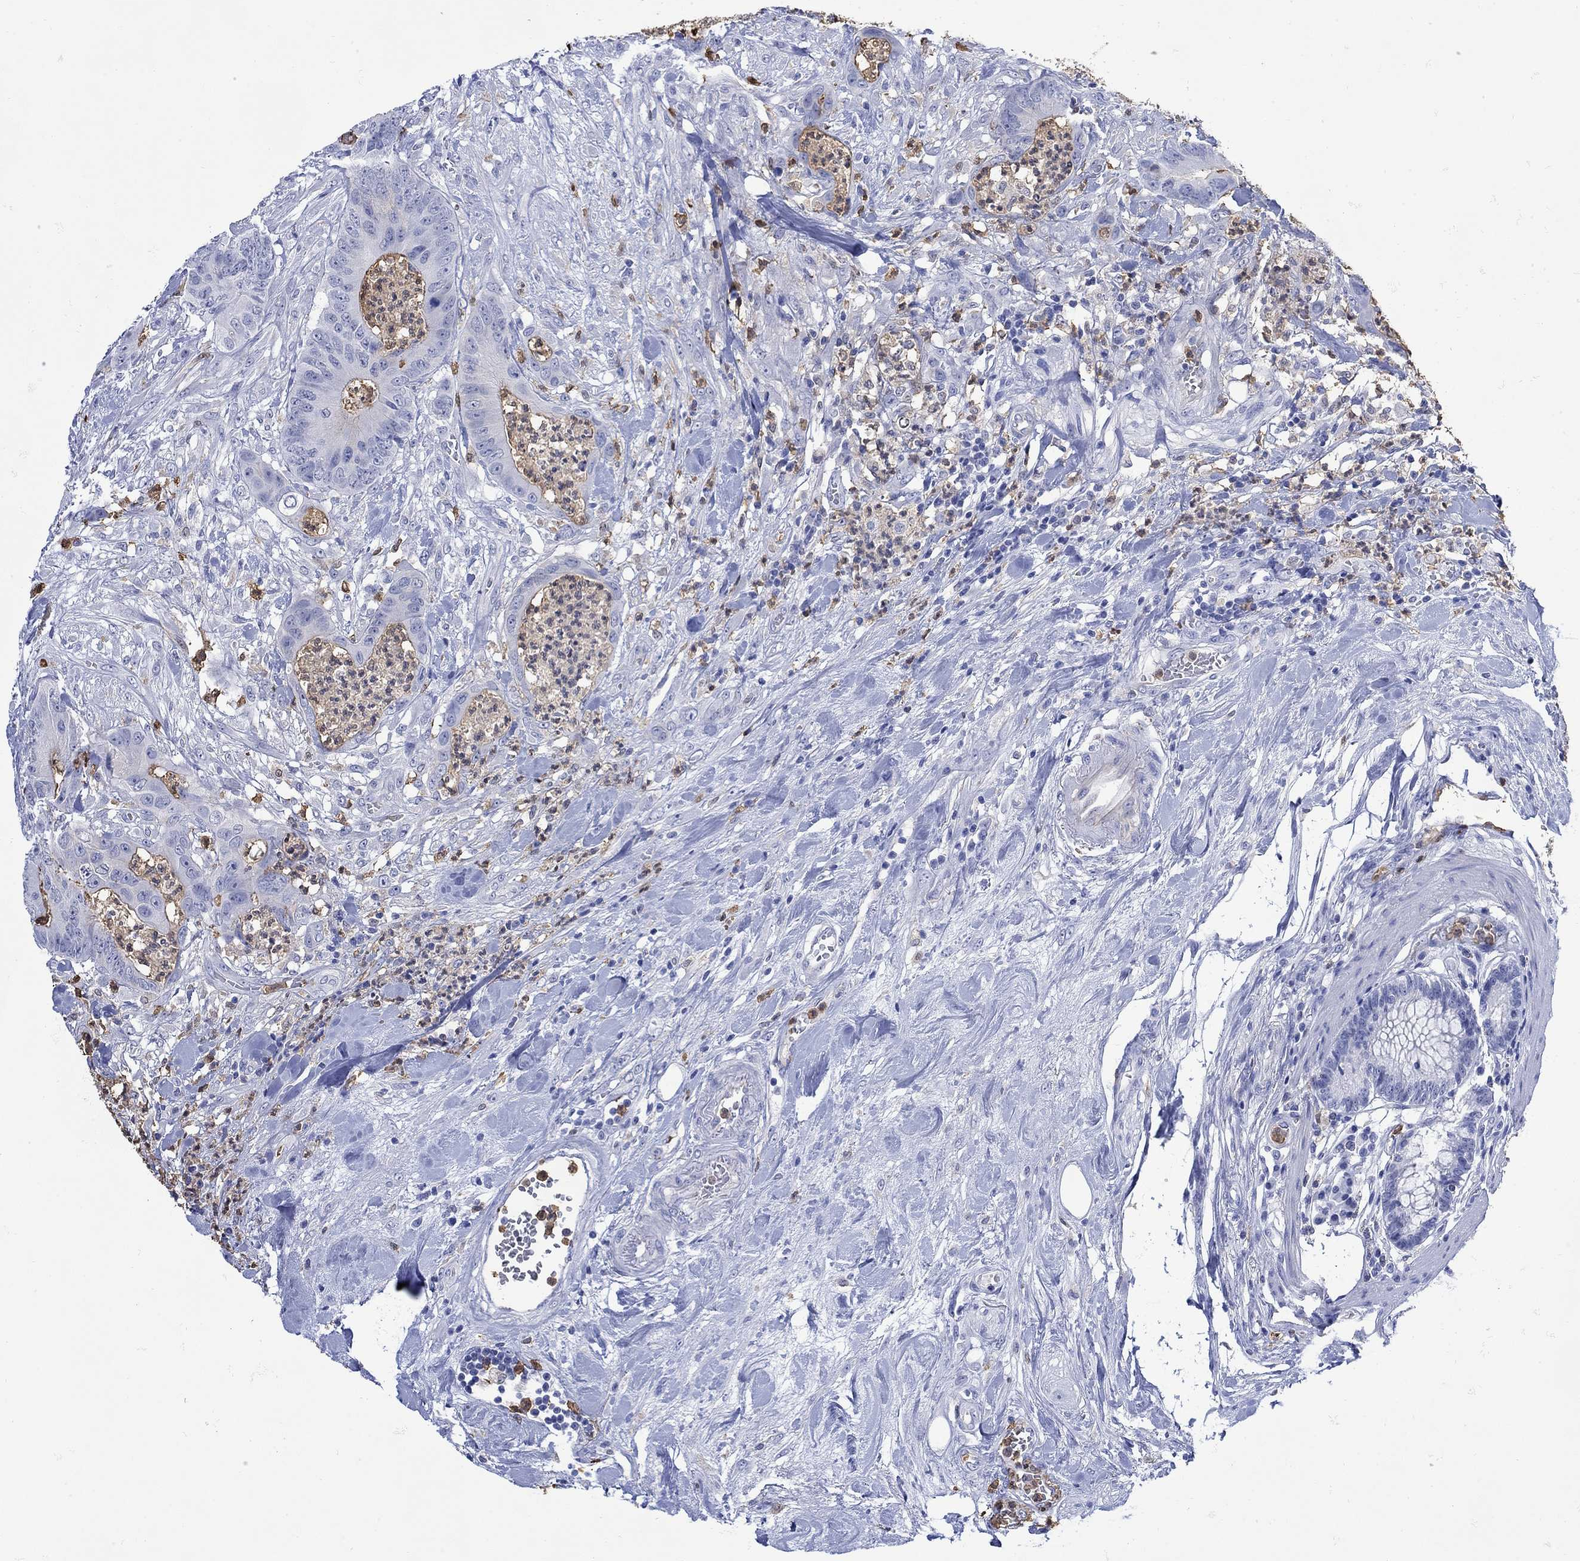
{"staining": {"intensity": "negative", "quantity": "none", "location": "none"}, "tissue": "colorectal cancer", "cell_type": "Tumor cells", "image_type": "cancer", "snomed": [{"axis": "morphology", "description": "Adenocarcinoma, NOS"}, {"axis": "topography", "description": "Colon"}], "caption": "Human adenocarcinoma (colorectal) stained for a protein using IHC exhibits no positivity in tumor cells.", "gene": "LINGO3", "patient": {"sex": "male", "age": 84}}